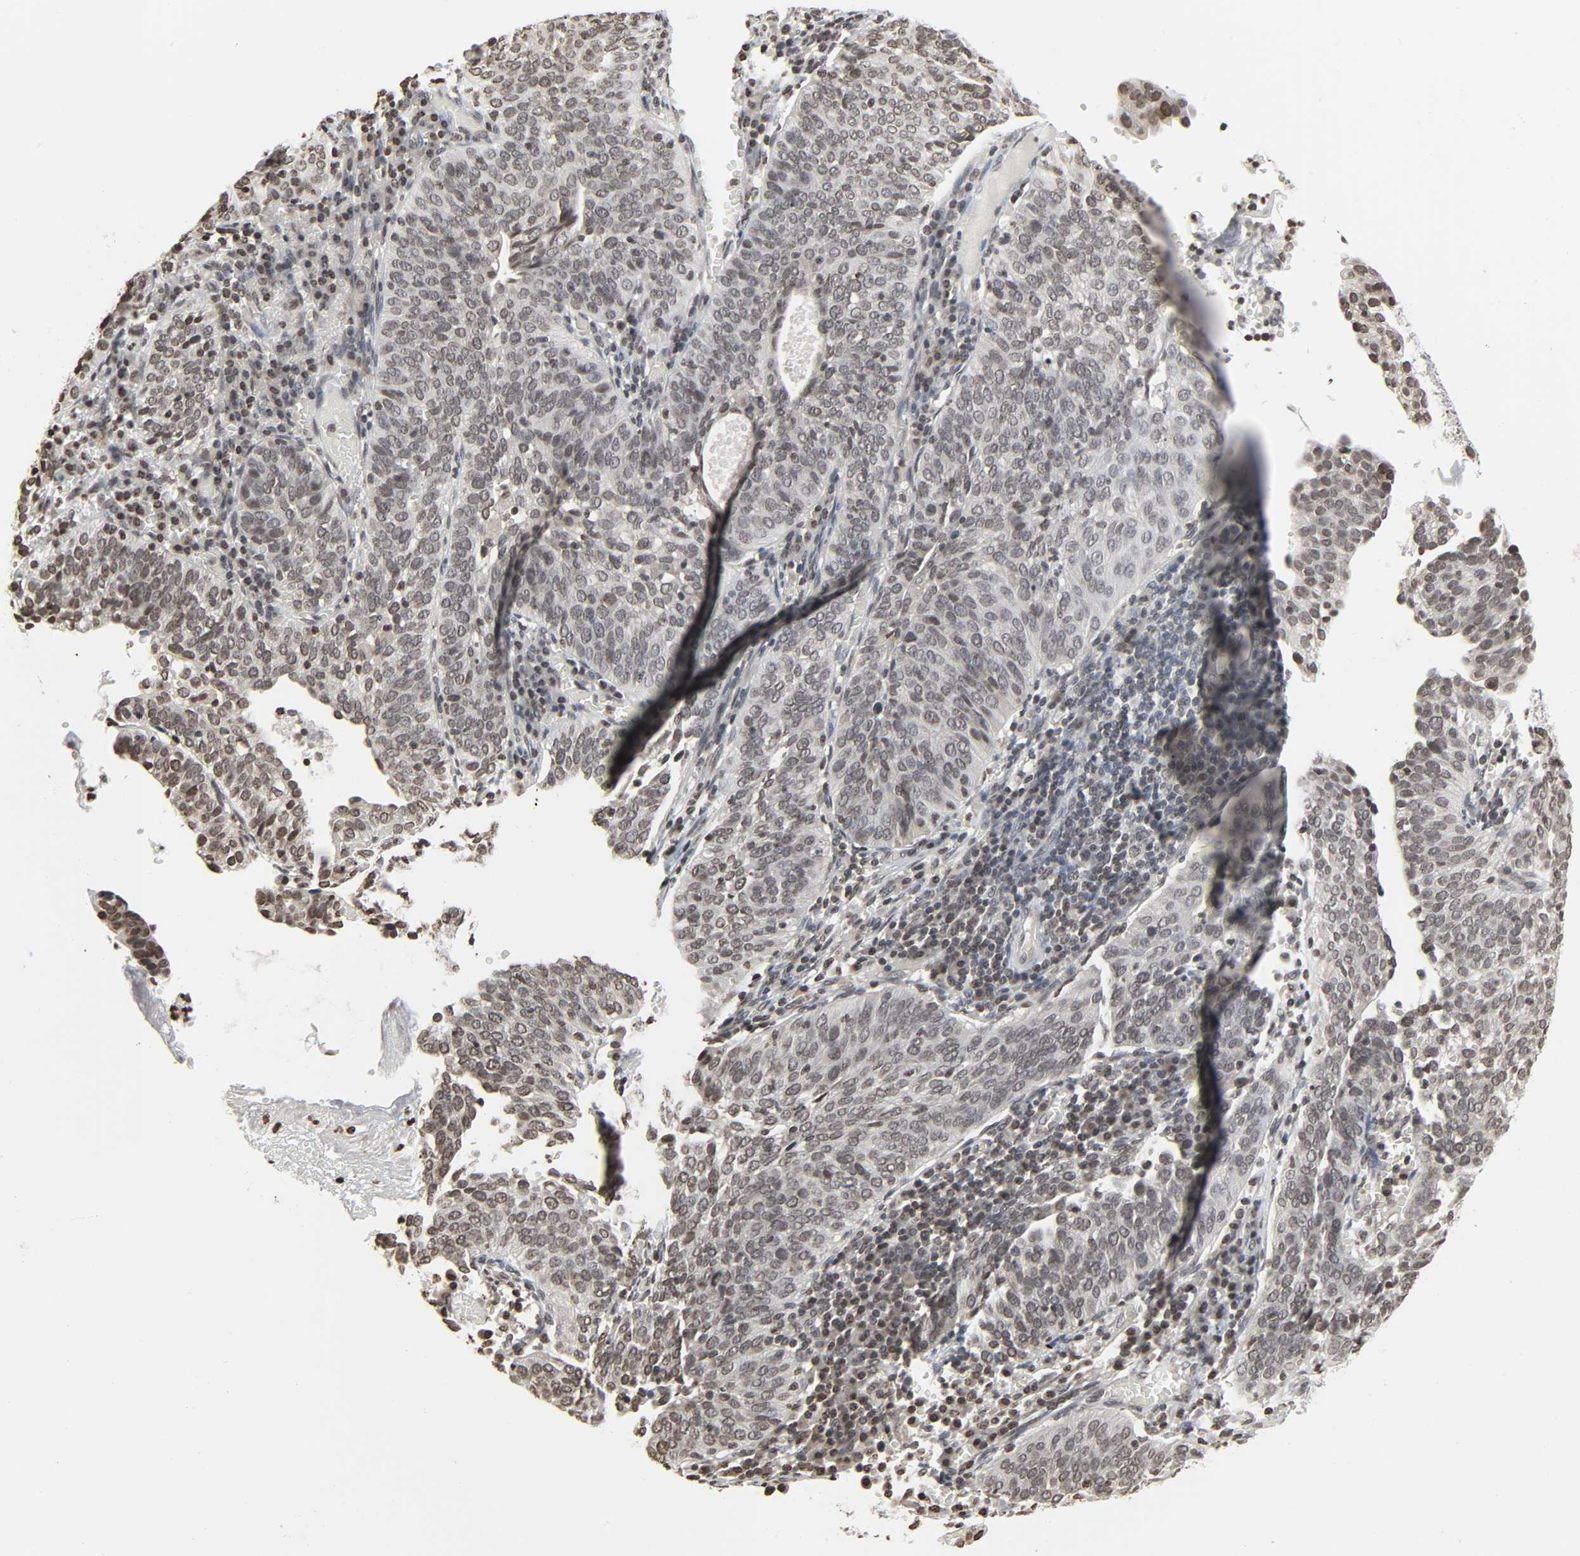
{"staining": {"intensity": "moderate", "quantity": ">75%", "location": "nuclear"}, "tissue": "cervical cancer", "cell_type": "Tumor cells", "image_type": "cancer", "snomed": [{"axis": "morphology", "description": "Squamous cell carcinoma, NOS"}, {"axis": "topography", "description": "Cervix"}], "caption": "Cervical cancer (squamous cell carcinoma) was stained to show a protein in brown. There is medium levels of moderate nuclear staining in approximately >75% of tumor cells. The staining was performed using DAB to visualize the protein expression in brown, while the nuclei were stained in blue with hematoxylin (Magnification: 20x).", "gene": "ELAVL1", "patient": {"sex": "female", "age": 39}}